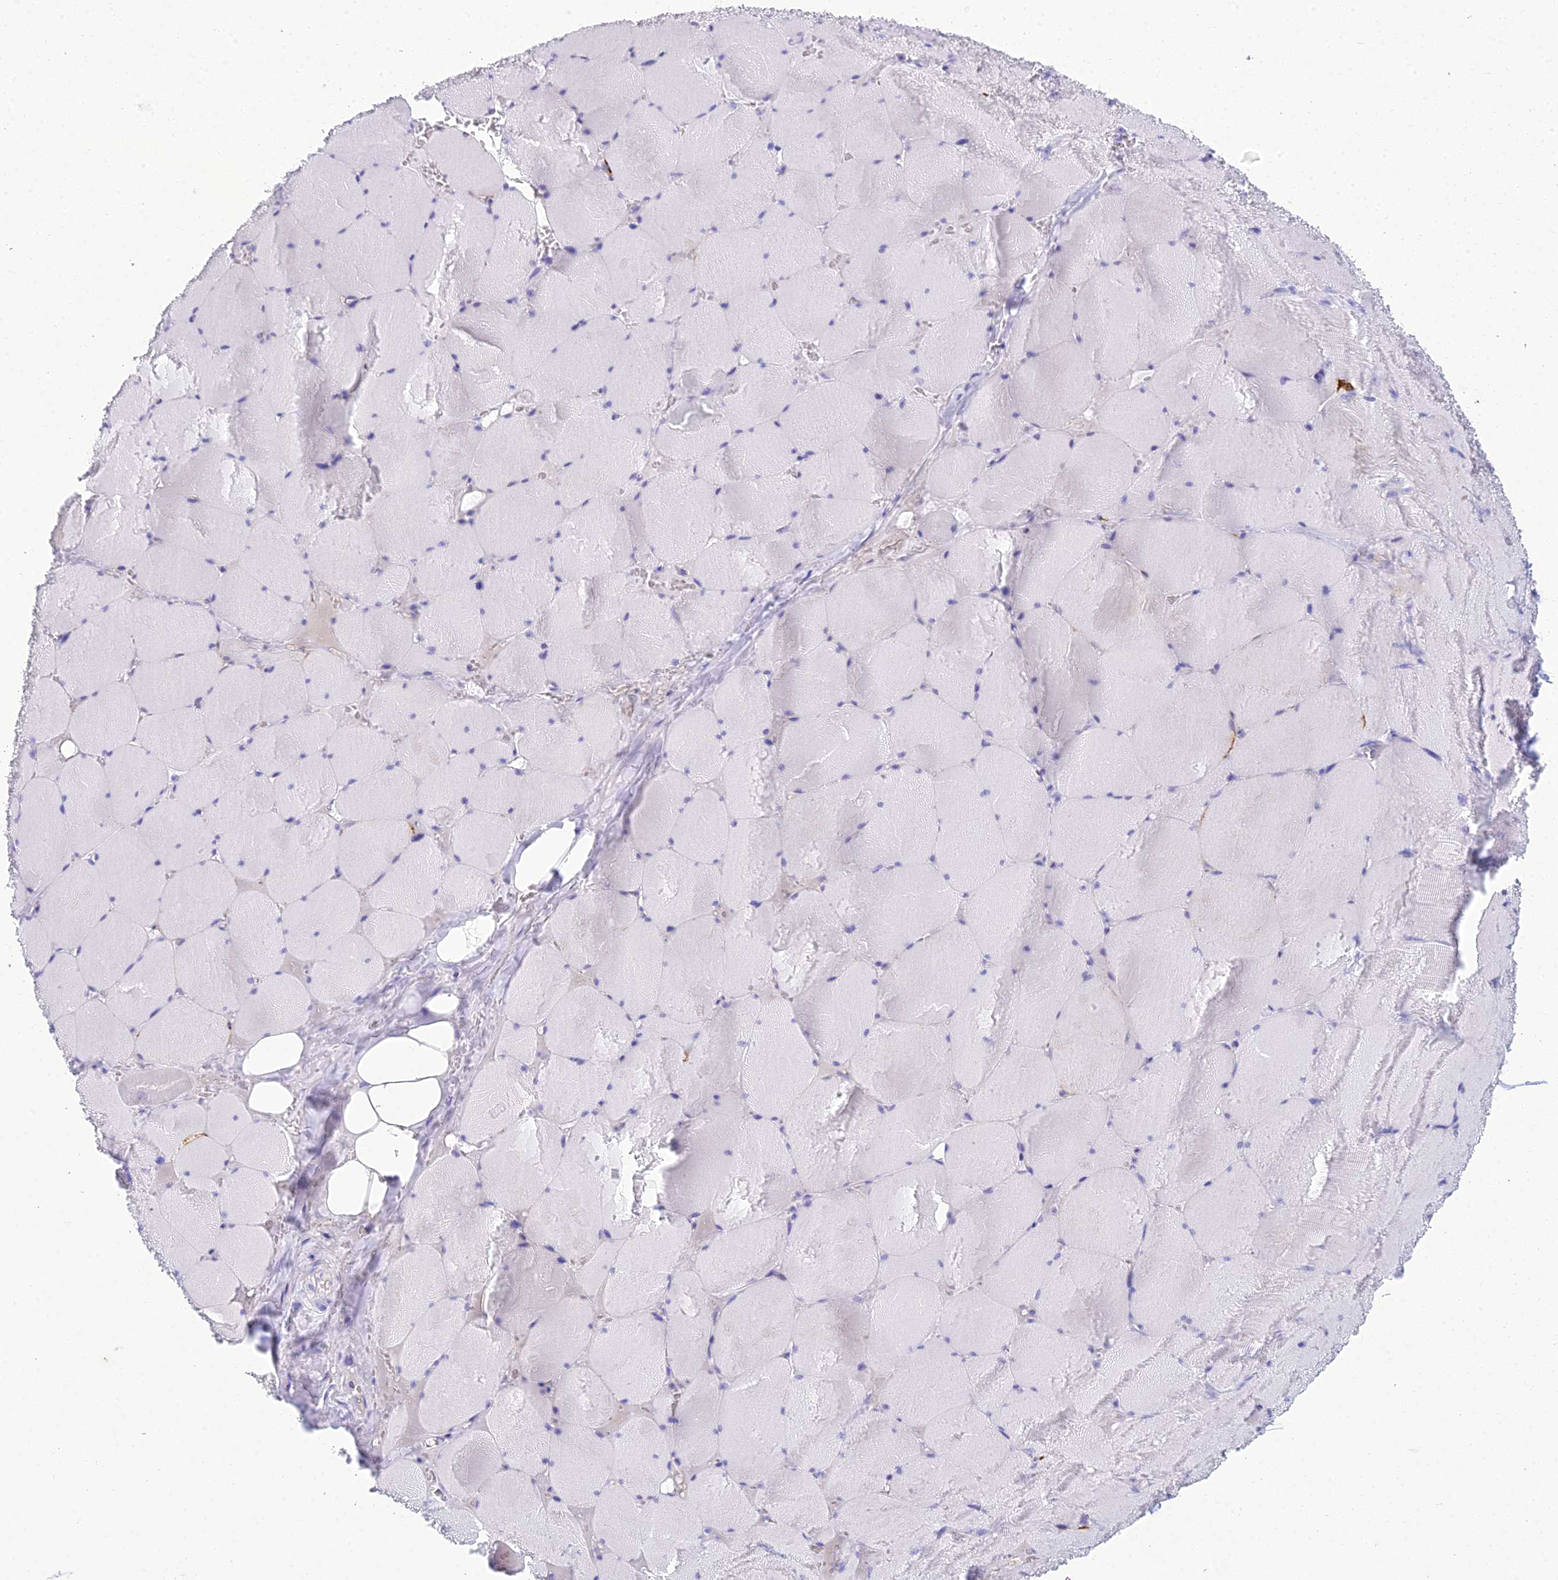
{"staining": {"intensity": "moderate", "quantity": "<25%", "location": "cytoplasmic/membranous"}, "tissue": "skeletal muscle", "cell_type": "Myocytes", "image_type": "normal", "snomed": [{"axis": "morphology", "description": "Normal tissue, NOS"}, {"axis": "topography", "description": "Skeletal muscle"}, {"axis": "topography", "description": "Head-Neck"}], "caption": "Protein analysis of benign skeletal muscle exhibits moderate cytoplasmic/membranous positivity in about <25% of myocytes.", "gene": "ZNF442", "patient": {"sex": "male", "age": 66}}